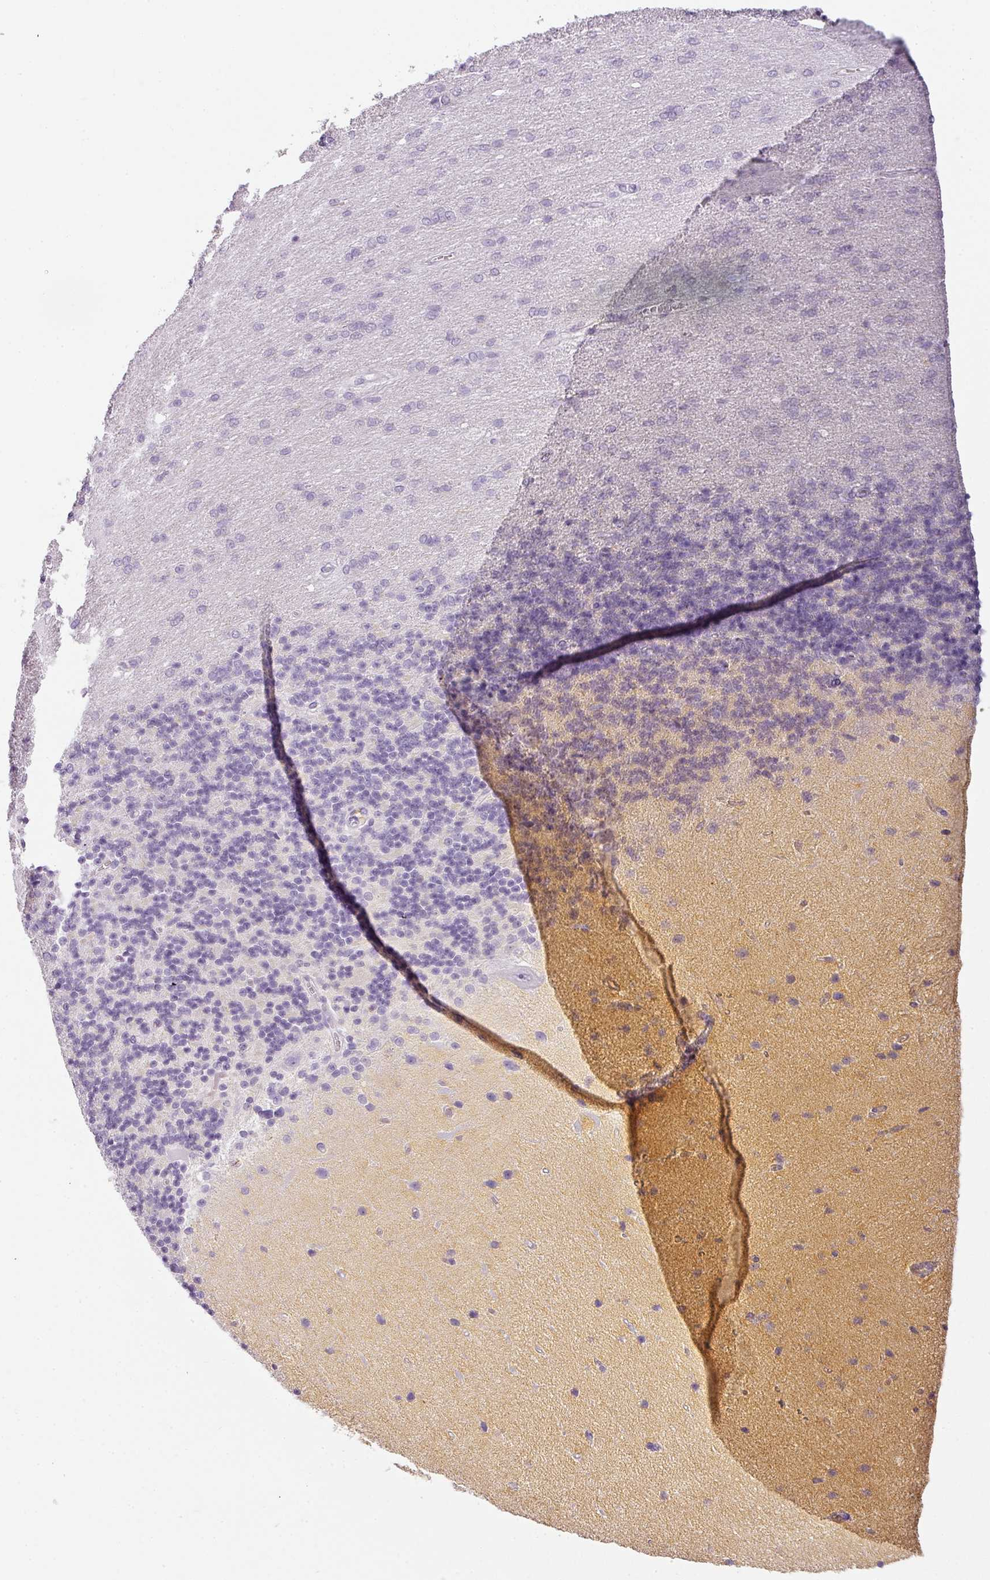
{"staining": {"intensity": "negative", "quantity": "none", "location": "none"}, "tissue": "cerebellum", "cell_type": "Cells in granular layer", "image_type": "normal", "snomed": [{"axis": "morphology", "description": "Normal tissue, NOS"}, {"axis": "topography", "description": "Cerebellum"}], "caption": "DAB immunohistochemical staining of benign cerebellum exhibits no significant staining in cells in granular layer. Brightfield microscopy of IHC stained with DAB (3,3'-diaminobenzidine) (brown) and hematoxylin (blue), captured at high magnification.", "gene": "TMEM42", "patient": {"sex": "female", "age": 29}}